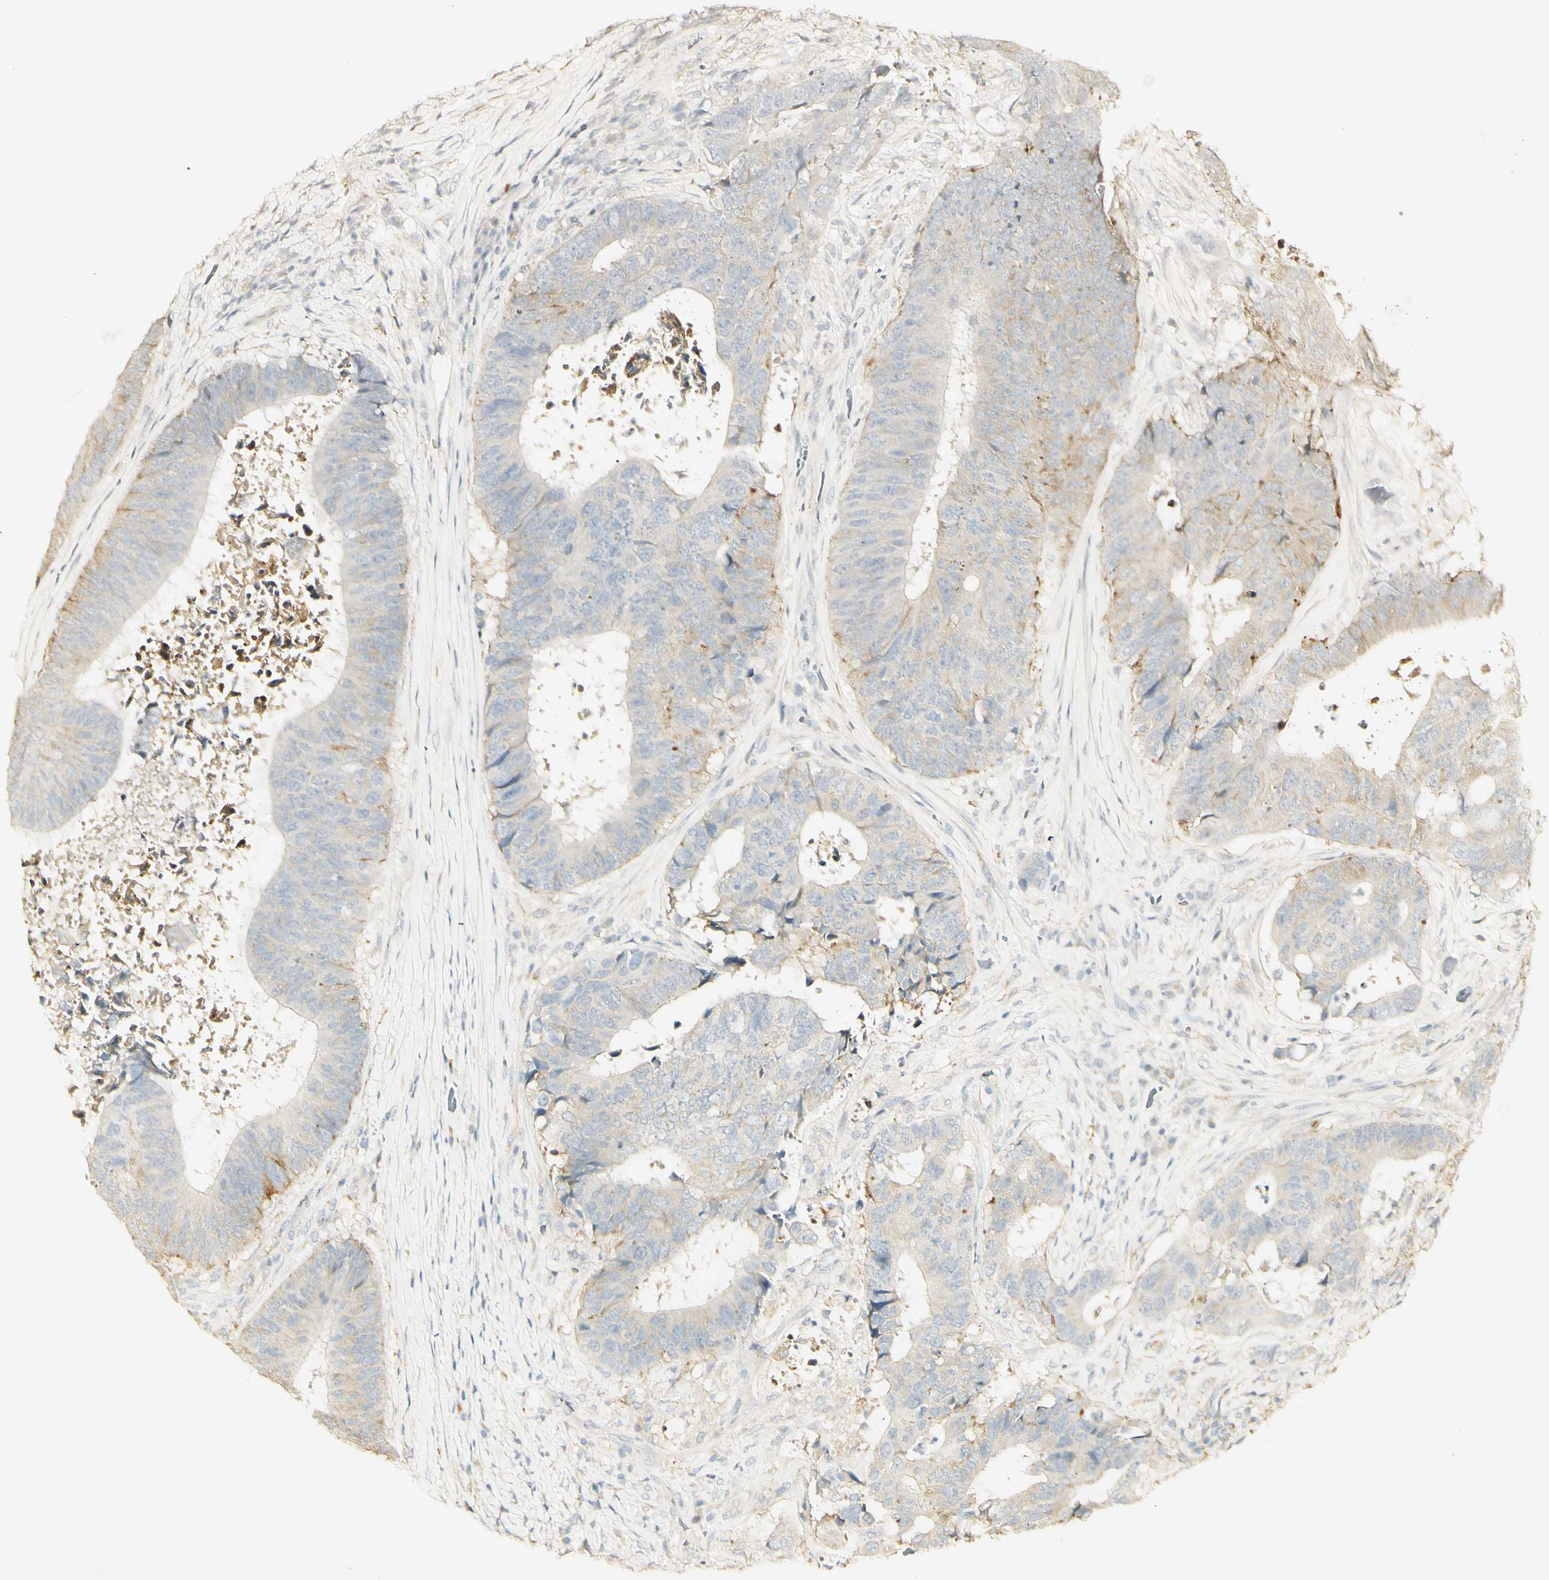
{"staining": {"intensity": "weak", "quantity": ">75%", "location": "cytoplasmic/membranous"}, "tissue": "colorectal cancer", "cell_type": "Tumor cells", "image_type": "cancer", "snomed": [{"axis": "morphology", "description": "Adenocarcinoma, NOS"}, {"axis": "topography", "description": "Rectum"}], "caption": "Immunohistochemical staining of adenocarcinoma (colorectal) exhibits low levels of weak cytoplasmic/membranous protein positivity in about >75% of tumor cells. (brown staining indicates protein expression, while blue staining denotes nuclei).", "gene": "FCGRT", "patient": {"sex": "male", "age": 72}}